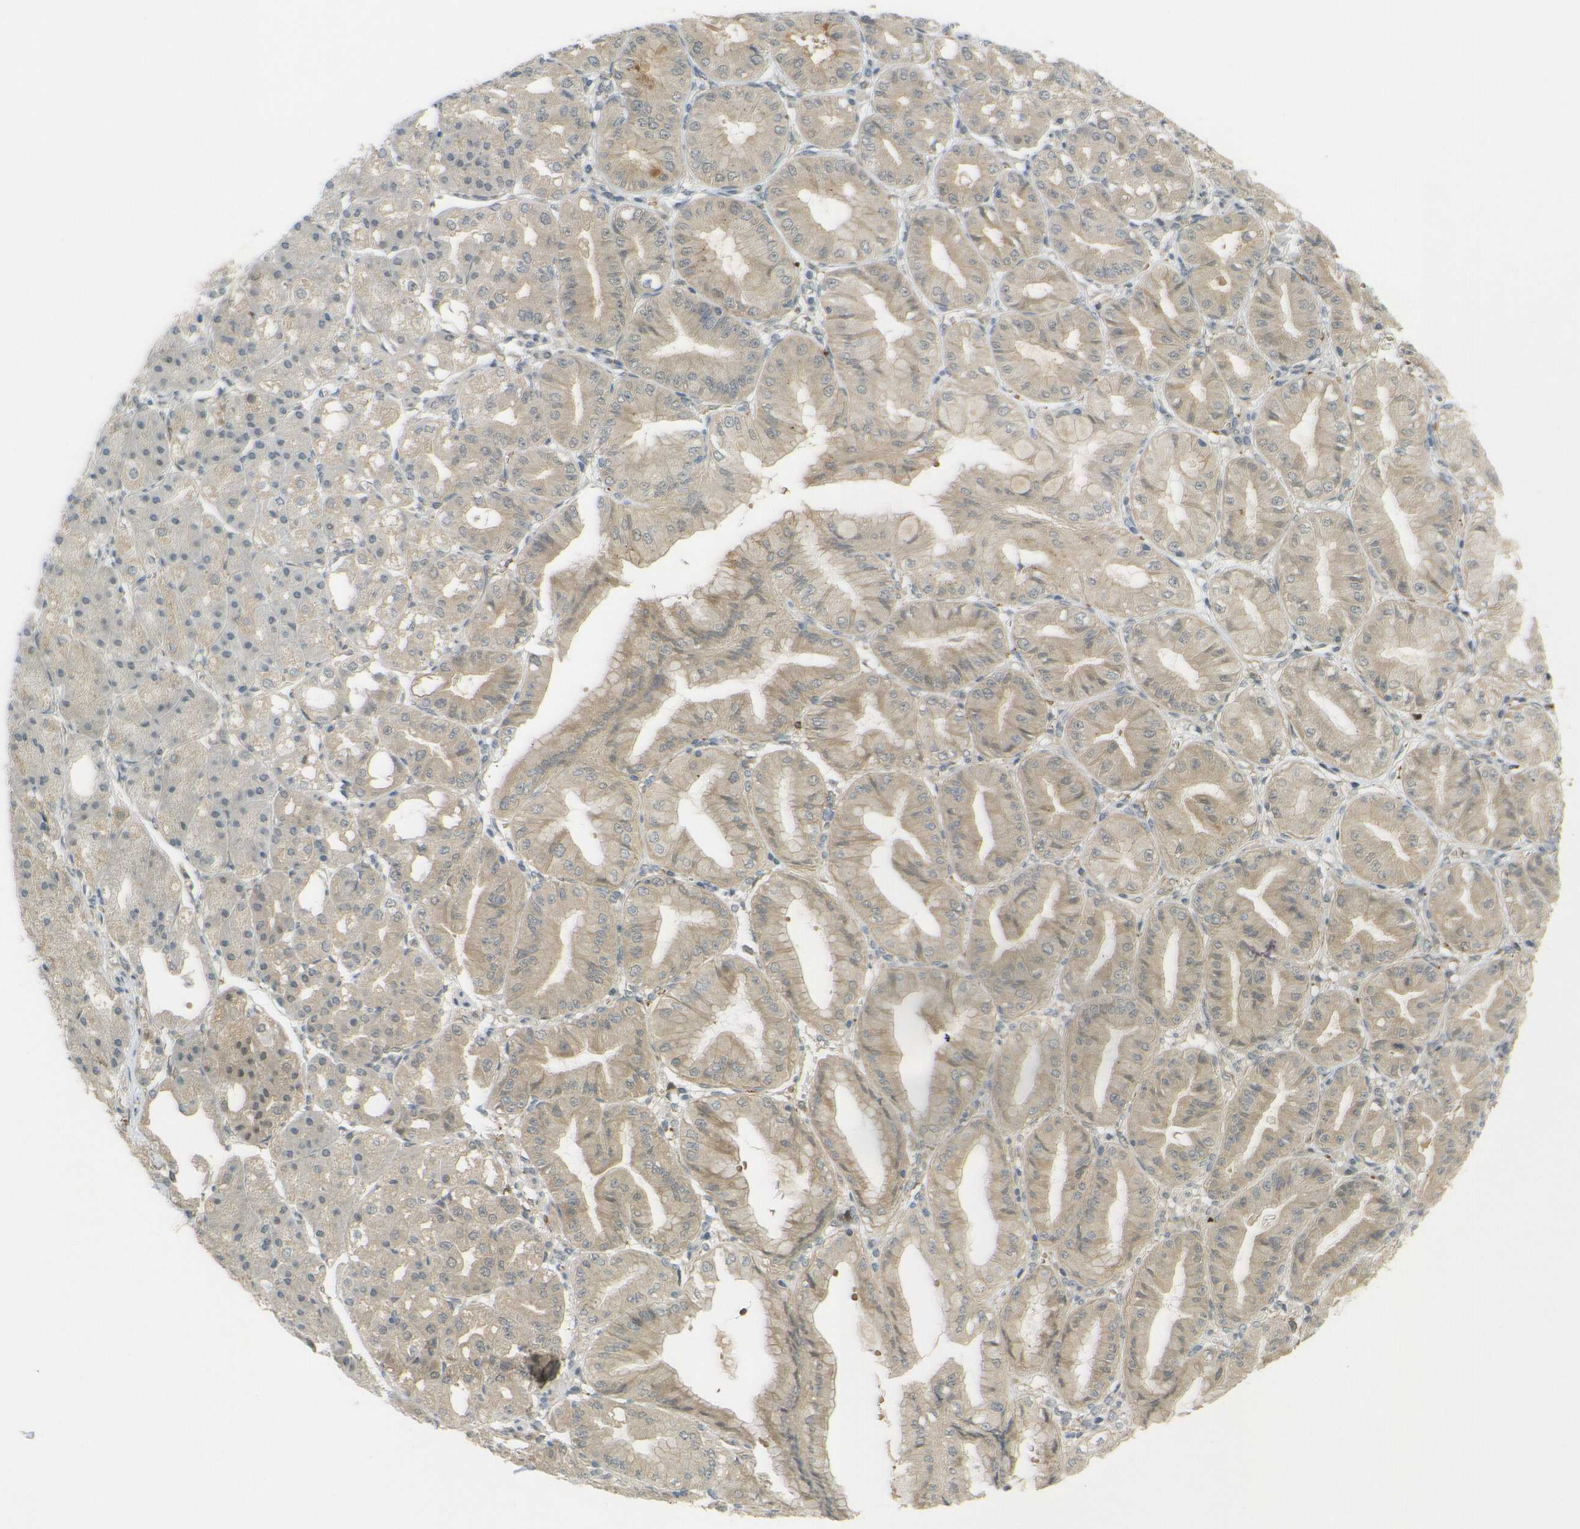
{"staining": {"intensity": "weak", "quantity": ">75%", "location": "cytoplasmic/membranous"}, "tissue": "stomach", "cell_type": "Glandular cells", "image_type": "normal", "snomed": [{"axis": "morphology", "description": "Normal tissue, NOS"}, {"axis": "topography", "description": "Stomach, lower"}], "caption": "This photomicrograph exhibits unremarkable stomach stained with IHC to label a protein in brown. The cytoplasmic/membranous of glandular cells show weak positivity for the protein. Nuclei are counter-stained blue.", "gene": "DAB2", "patient": {"sex": "male", "age": 71}}